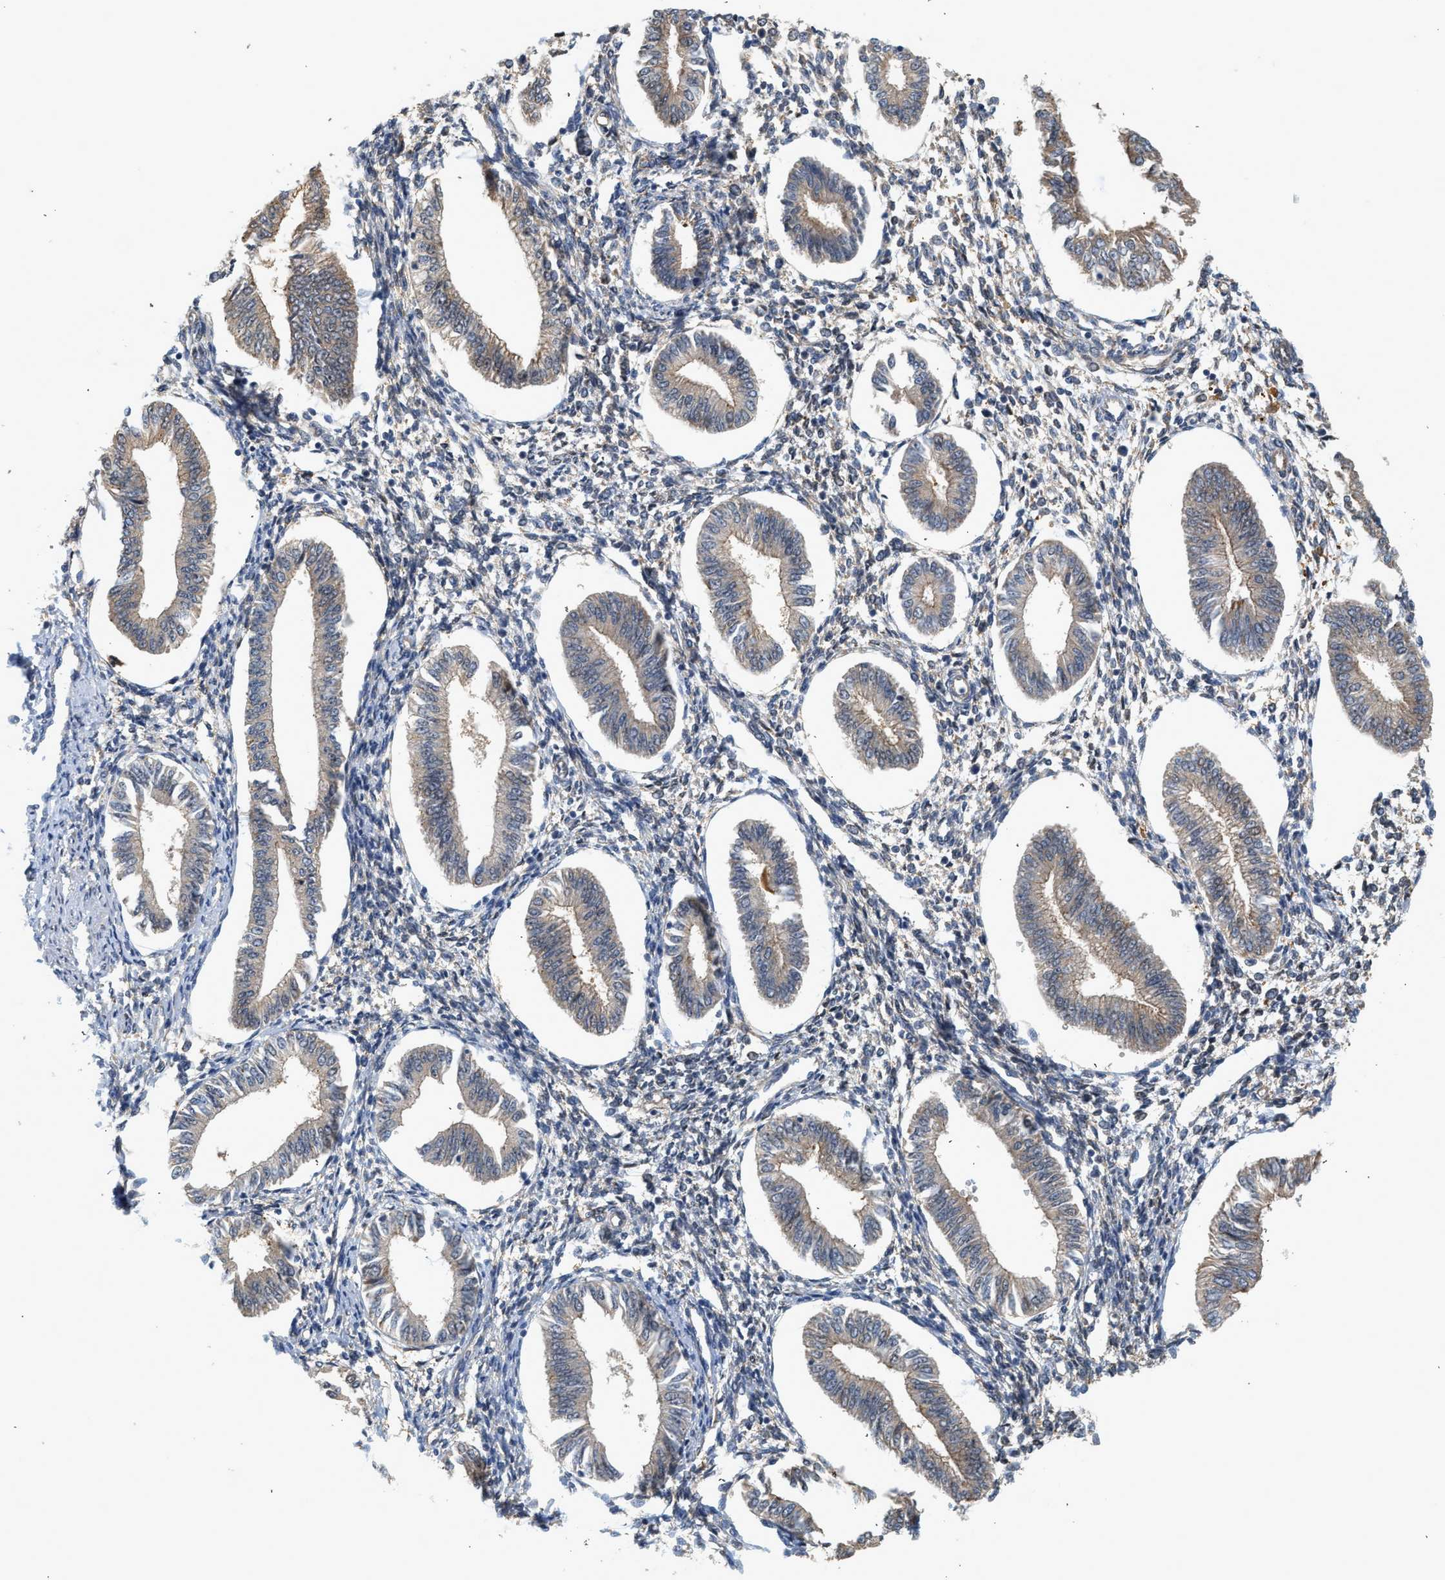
{"staining": {"intensity": "negative", "quantity": "none", "location": "none"}, "tissue": "endometrium", "cell_type": "Cells in endometrial stroma", "image_type": "normal", "snomed": [{"axis": "morphology", "description": "Normal tissue, NOS"}, {"axis": "topography", "description": "Endometrium"}], "caption": "This is a histopathology image of immunohistochemistry (IHC) staining of benign endometrium, which shows no staining in cells in endometrial stroma.", "gene": "CTXN1", "patient": {"sex": "female", "age": 50}}